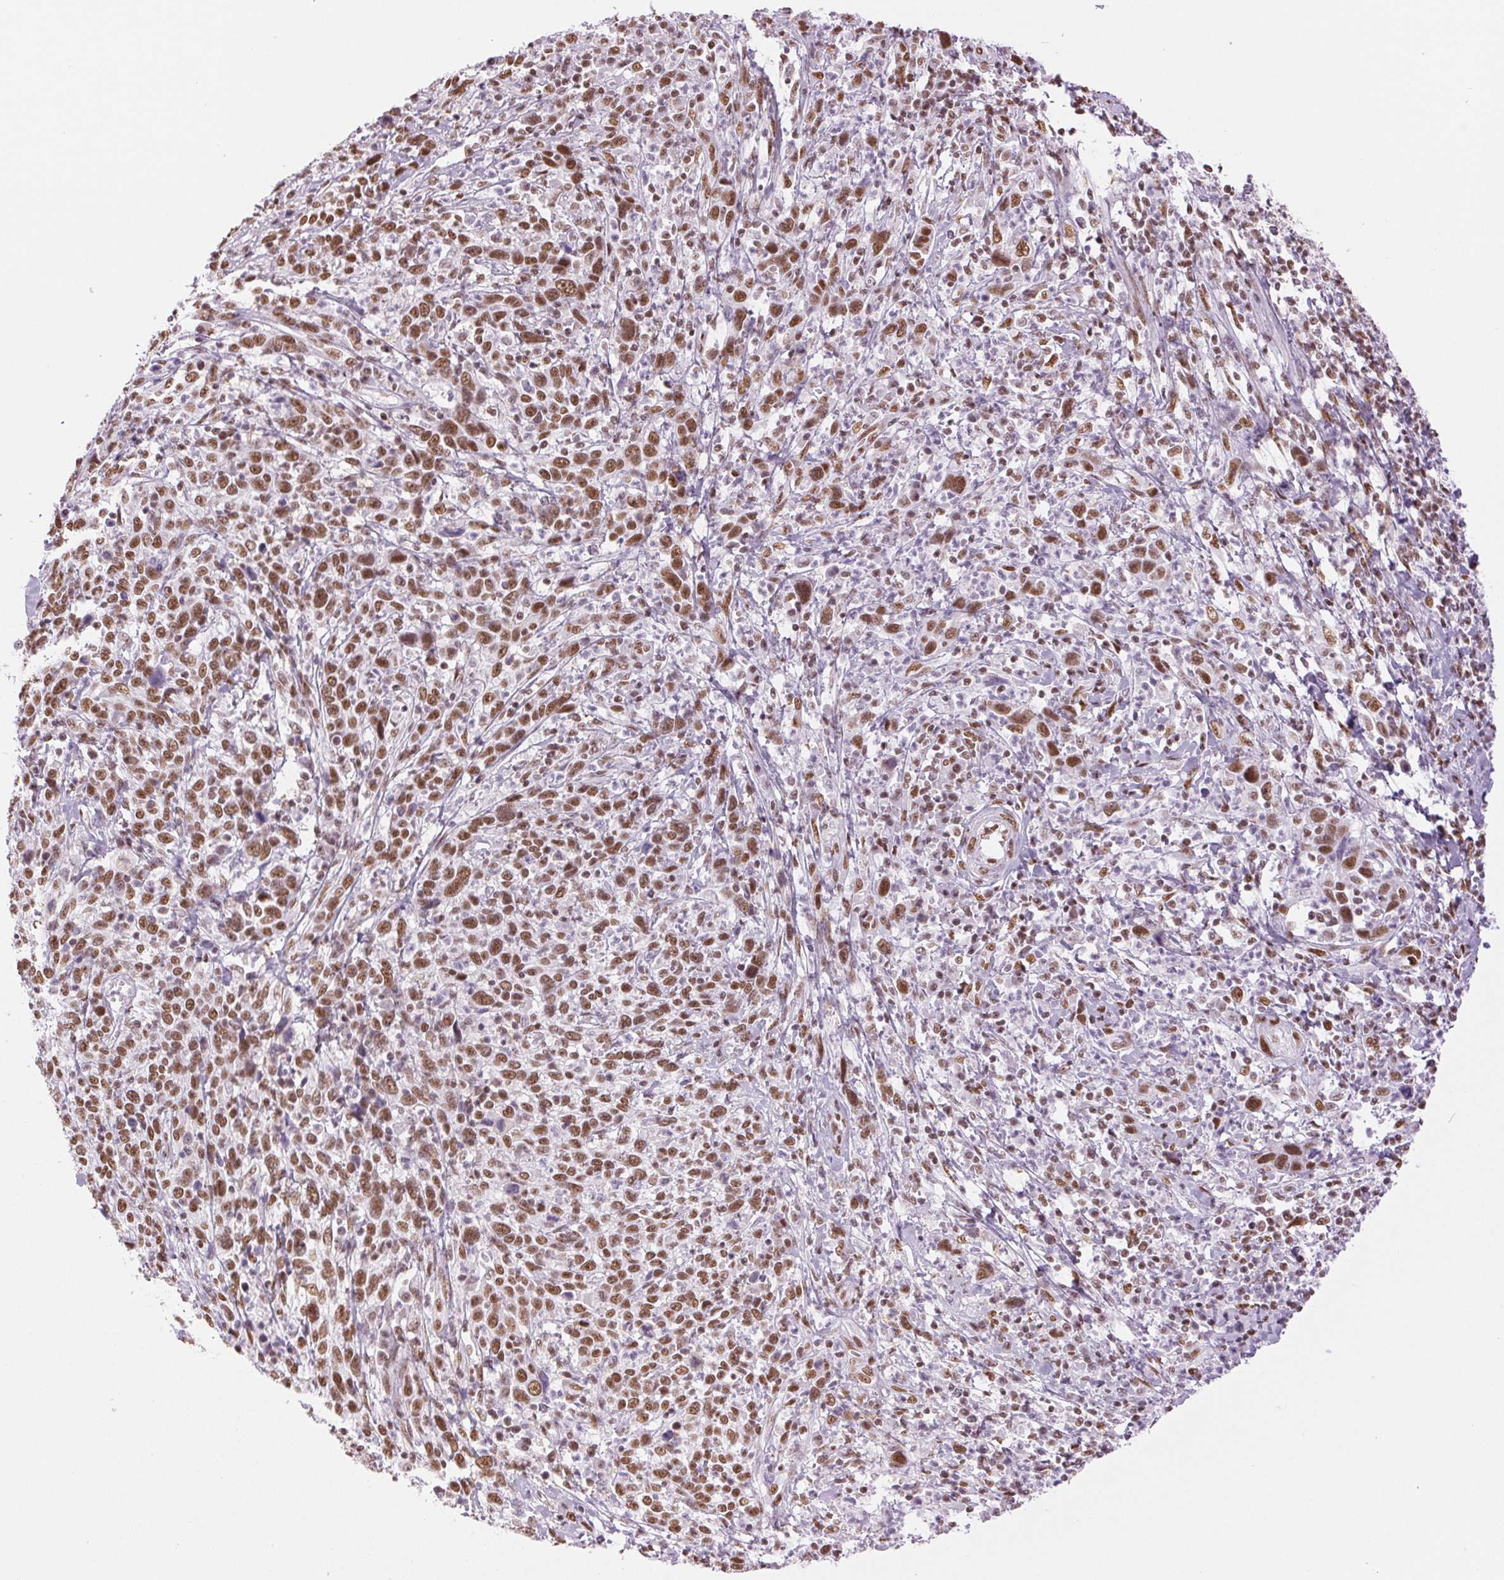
{"staining": {"intensity": "moderate", "quantity": ">75%", "location": "nuclear"}, "tissue": "cervical cancer", "cell_type": "Tumor cells", "image_type": "cancer", "snomed": [{"axis": "morphology", "description": "Squamous cell carcinoma, NOS"}, {"axis": "topography", "description": "Cervix"}], "caption": "A histopathology image showing moderate nuclear expression in approximately >75% of tumor cells in cervical cancer (squamous cell carcinoma), as visualized by brown immunohistochemical staining.", "gene": "ZFR2", "patient": {"sex": "female", "age": 46}}